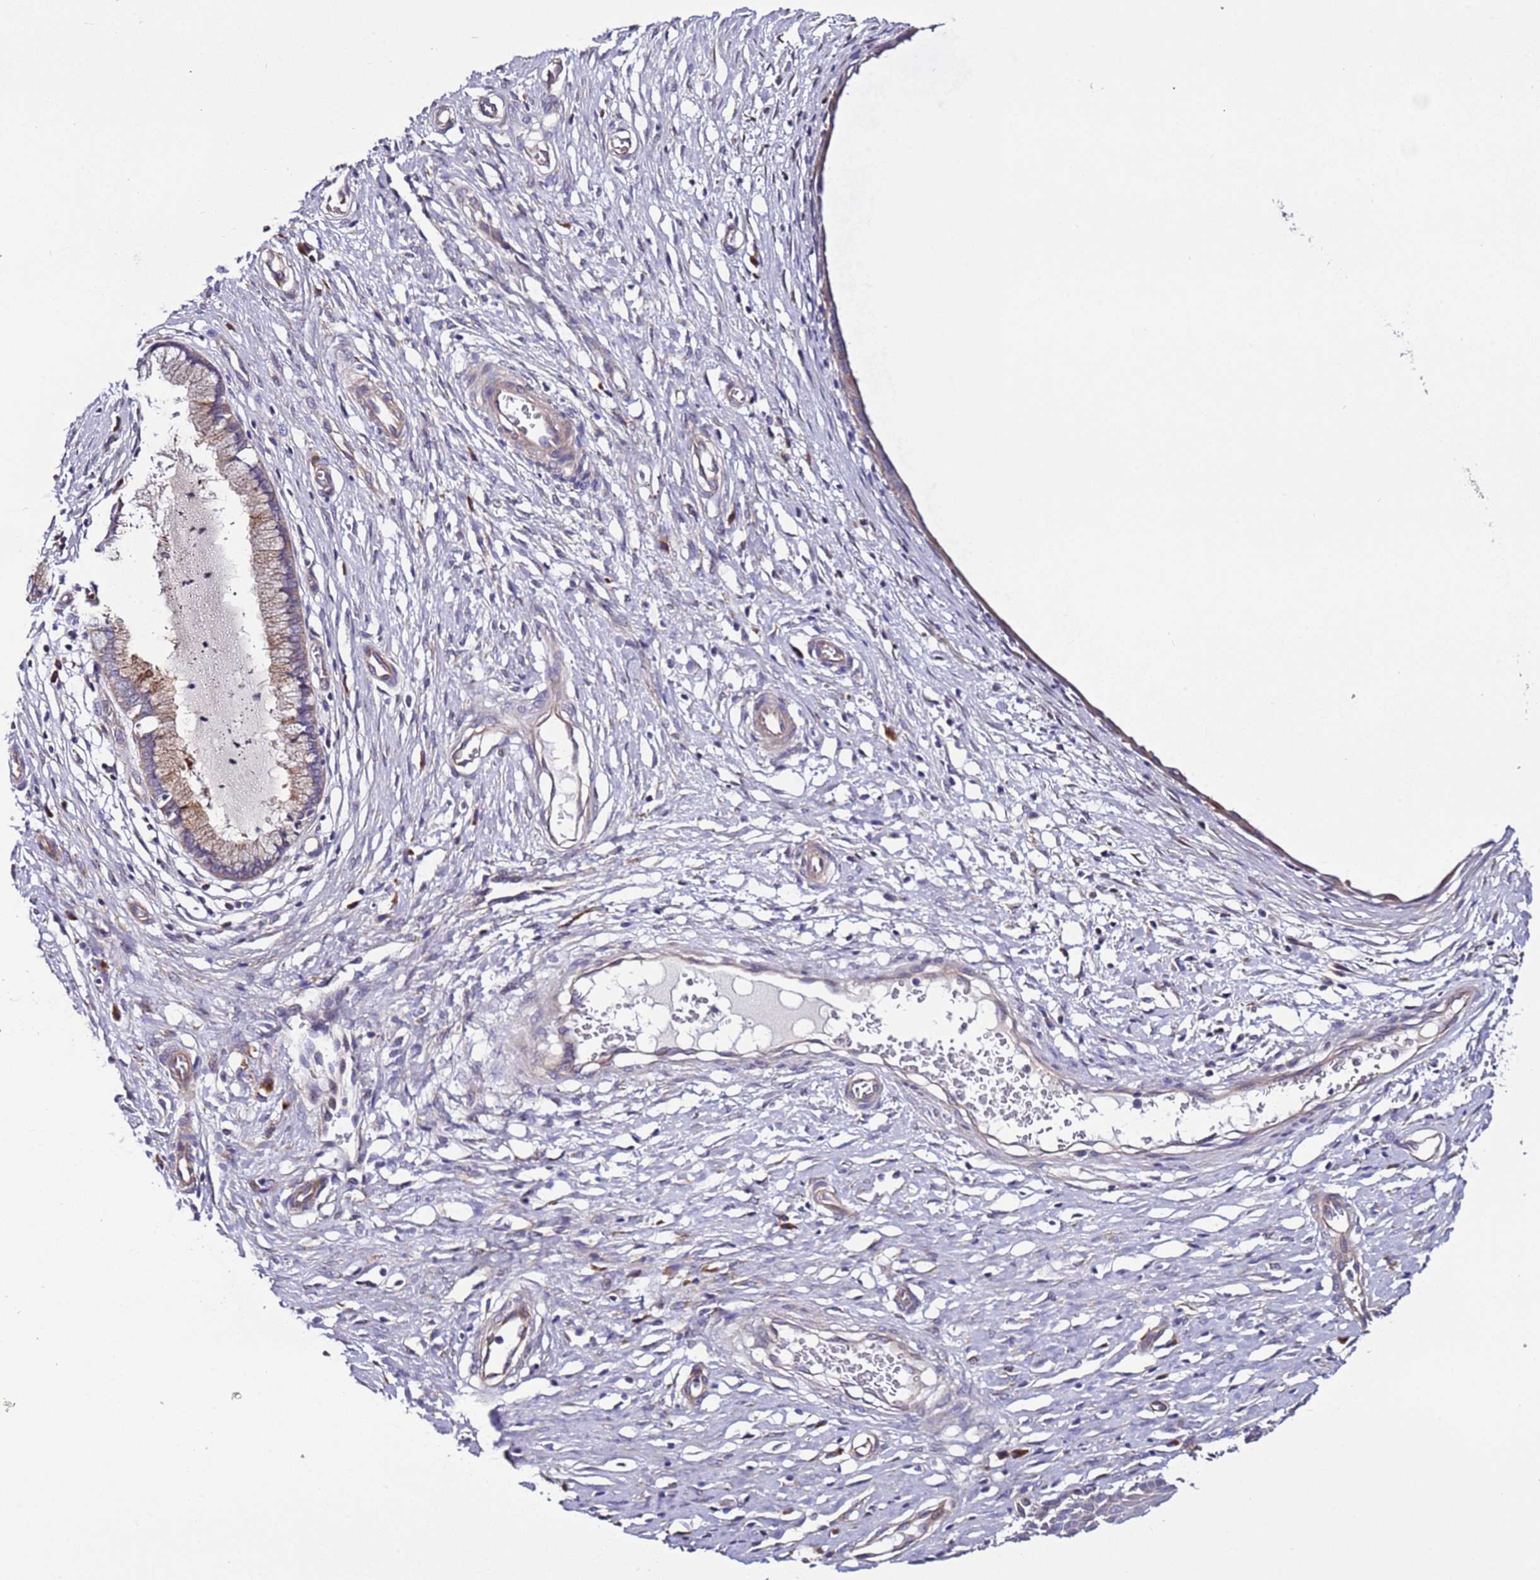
{"staining": {"intensity": "moderate", "quantity": "<25%", "location": "cytoplasmic/membranous"}, "tissue": "cervix", "cell_type": "Glandular cells", "image_type": "normal", "snomed": [{"axis": "morphology", "description": "Normal tissue, NOS"}, {"axis": "topography", "description": "Cervix"}], "caption": "Glandular cells reveal moderate cytoplasmic/membranous staining in approximately <25% of cells in unremarkable cervix.", "gene": "SPCS1", "patient": {"sex": "female", "age": 55}}